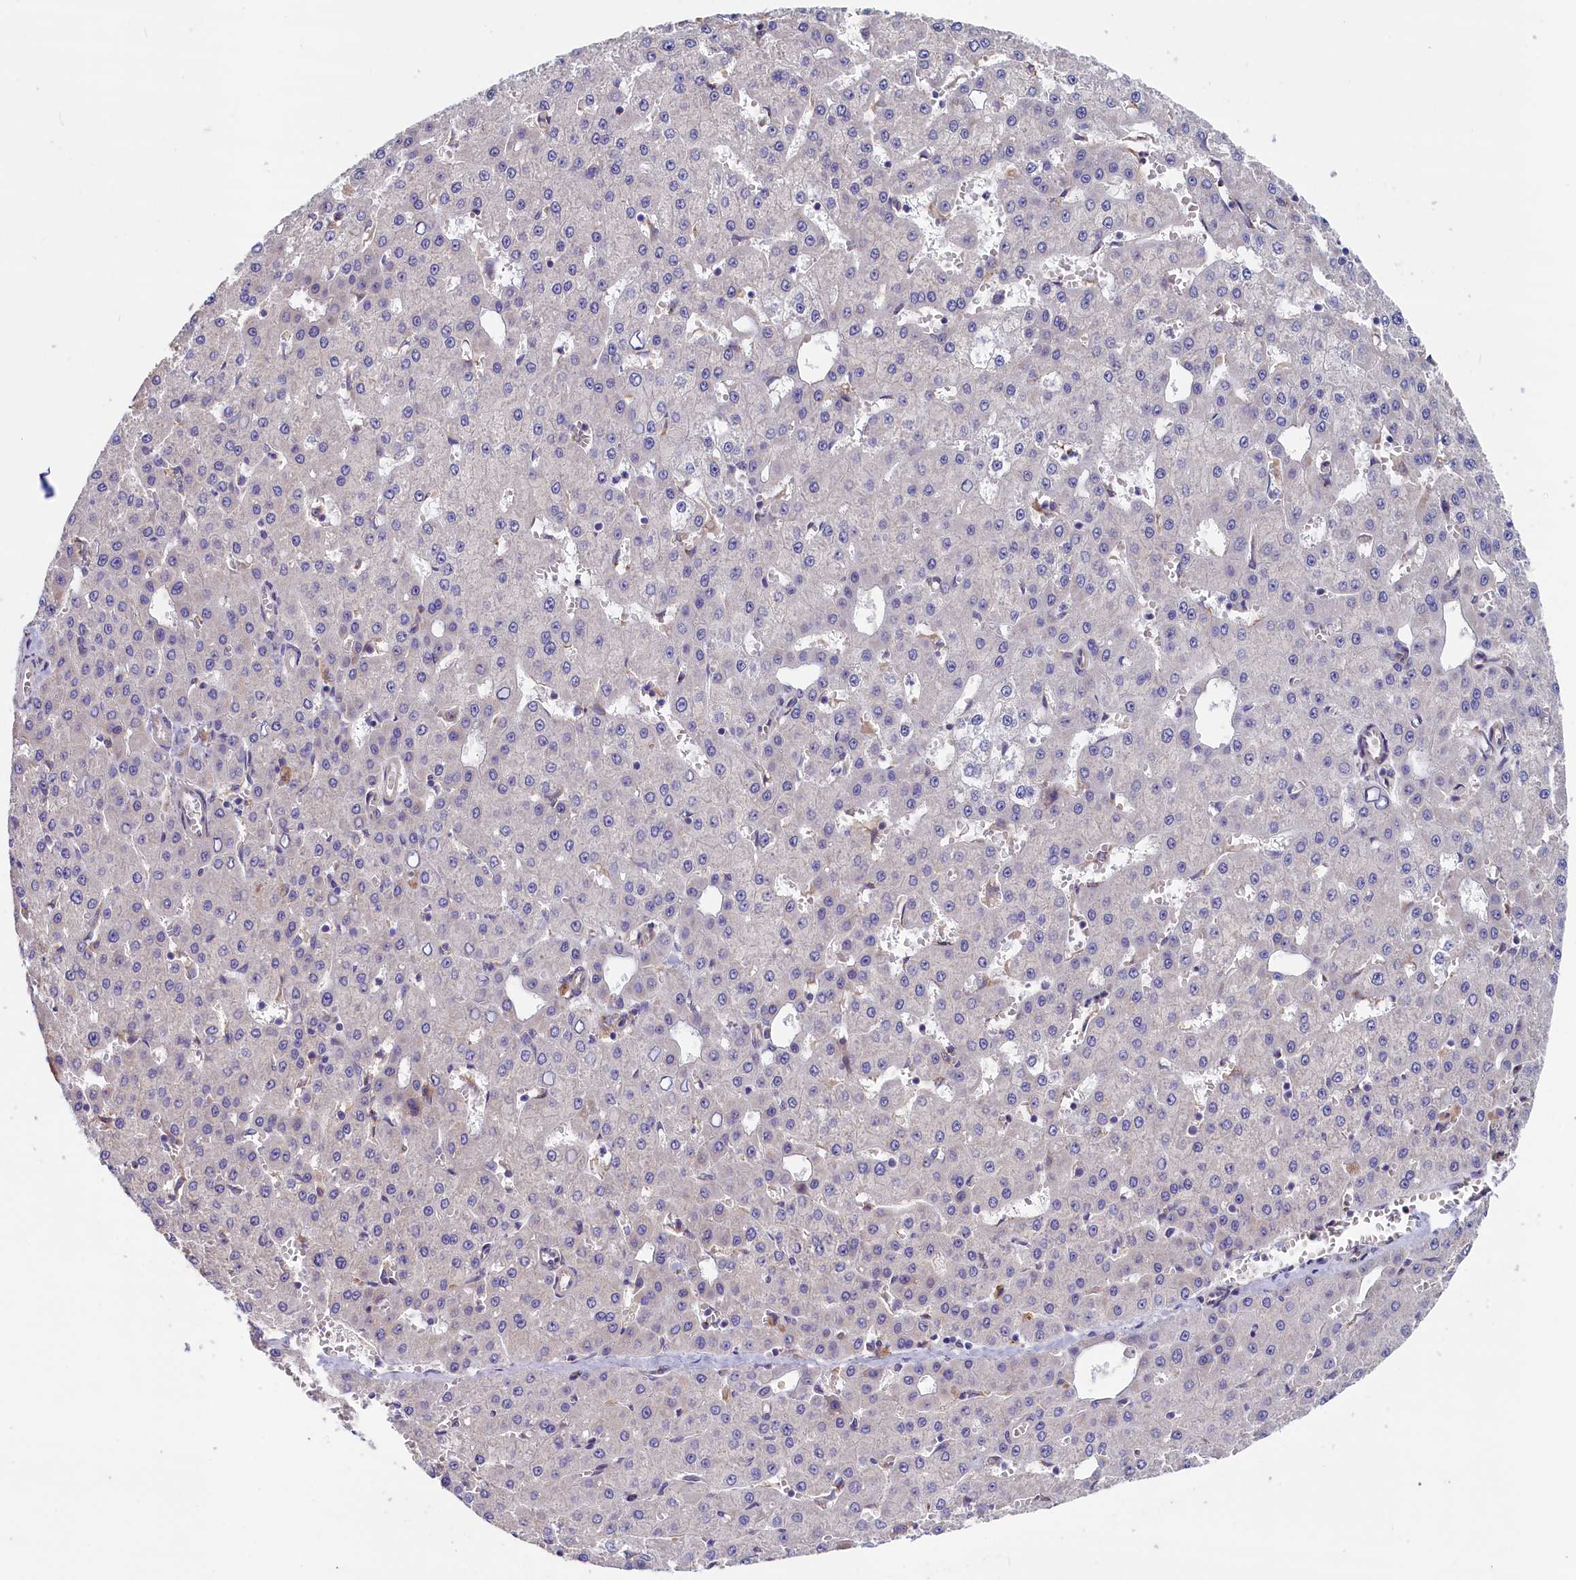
{"staining": {"intensity": "negative", "quantity": "none", "location": "none"}, "tissue": "liver cancer", "cell_type": "Tumor cells", "image_type": "cancer", "snomed": [{"axis": "morphology", "description": "Carcinoma, Hepatocellular, NOS"}, {"axis": "topography", "description": "Liver"}], "caption": "Immunohistochemistry image of neoplastic tissue: liver cancer (hepatocellular carcinoma) stained with DAB (3,3'-diaminobenzidine) displays no significant protein expression in tumor cells.", "gene": "GPR108", "patient": {"sex": "male", "age": 47}}